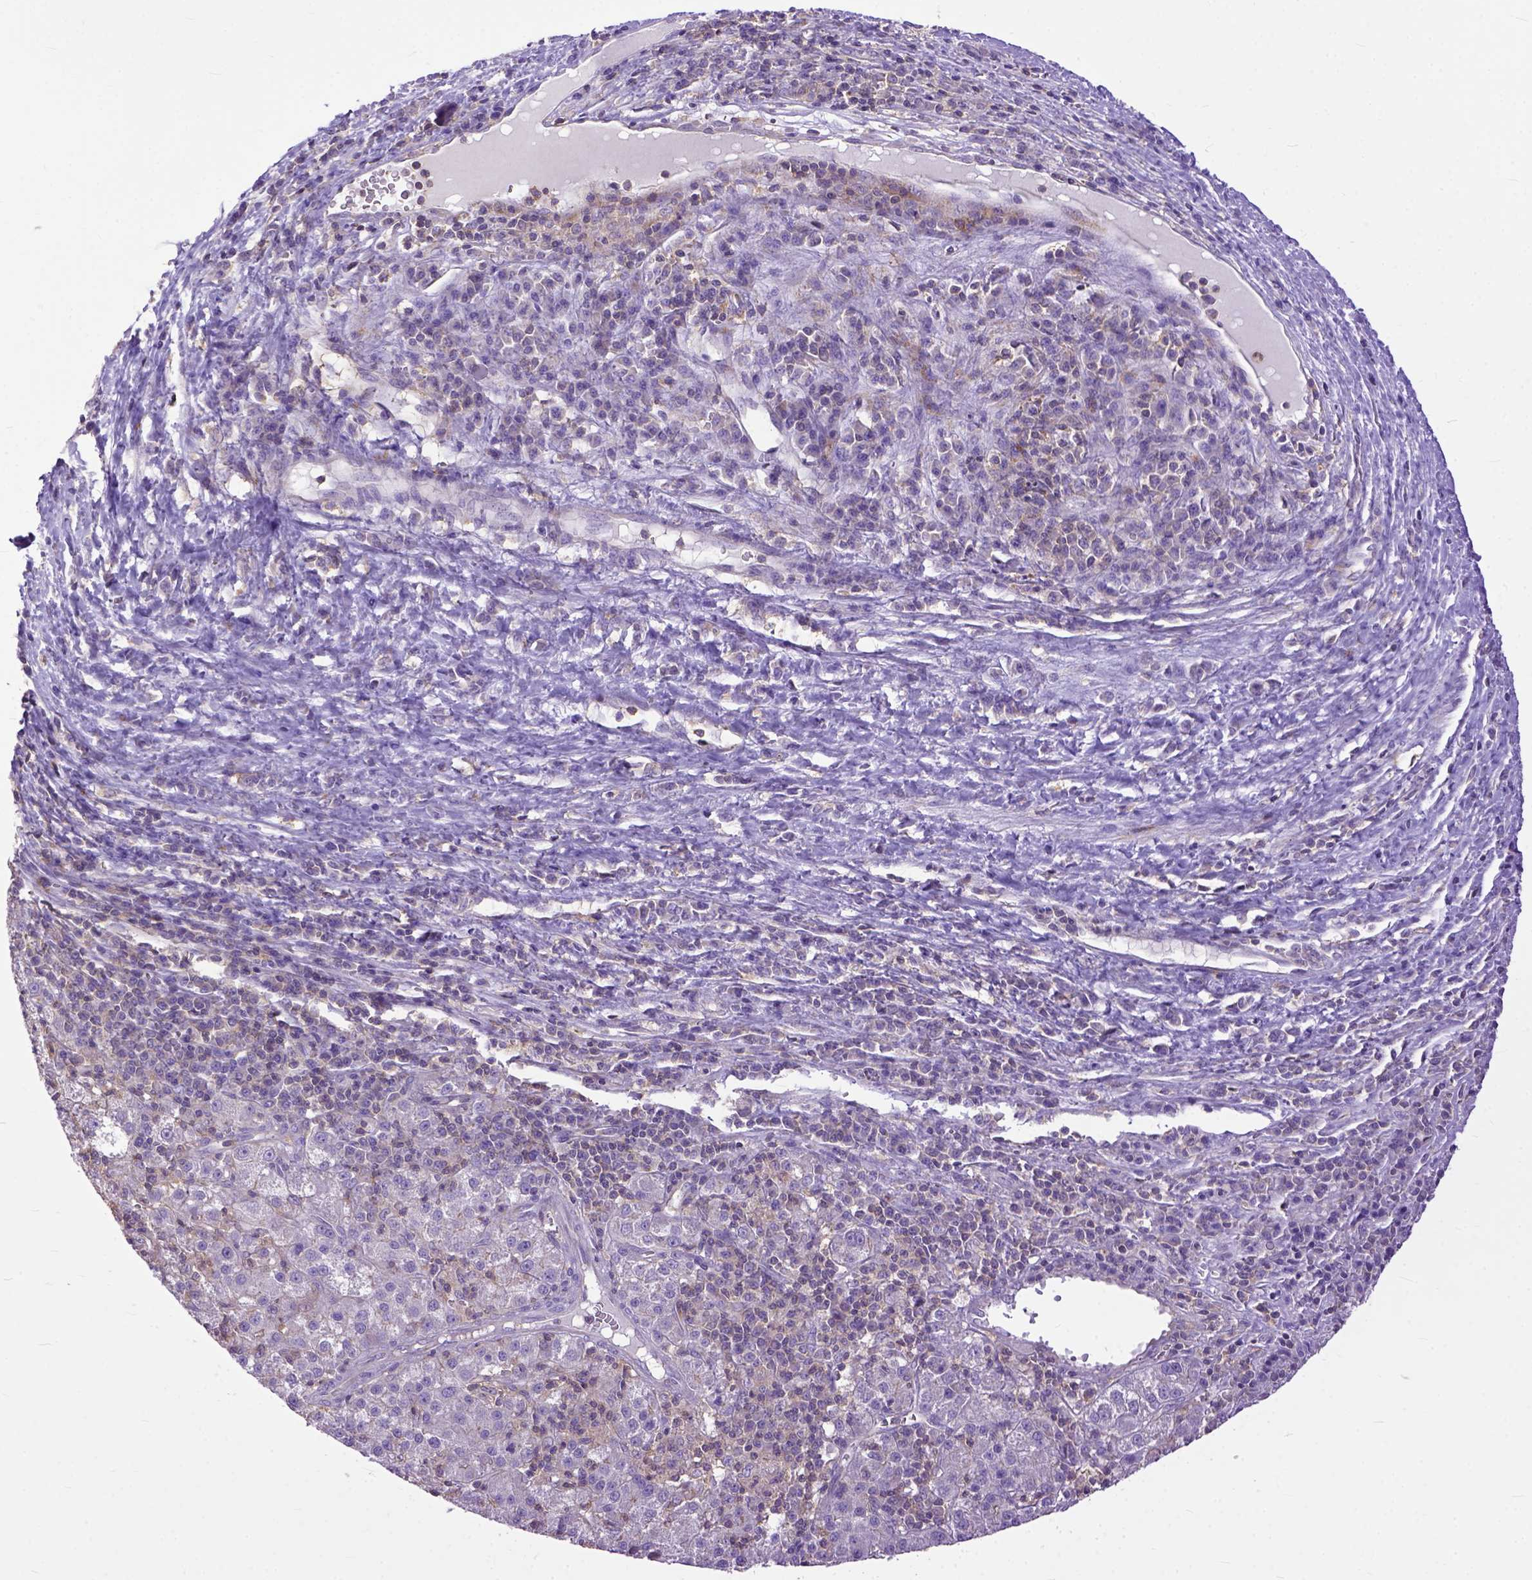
{"staining": {"intensity": "negative", "quantity": "none", "location": "none"}, "tissue": "liver cancer", "cell_type": "Tumor cells", "image_type": "cancer", "snomed": [{"axis": "morphology", "description": "Carcinoma, Hepatocellular, NOS"}, {"axis": "topography", "description": "Liver"}], "caption": "Tumor cells show no significant positivity in liver hepatocellular carcinoma. The staining is performed using DAB (3,3'-diaminobenzidine) brown chromogen with nuclei counter-stained in using hematoxylin.", "gene": "NAMPT", "patient": {"sex": "female", "age": 60}}